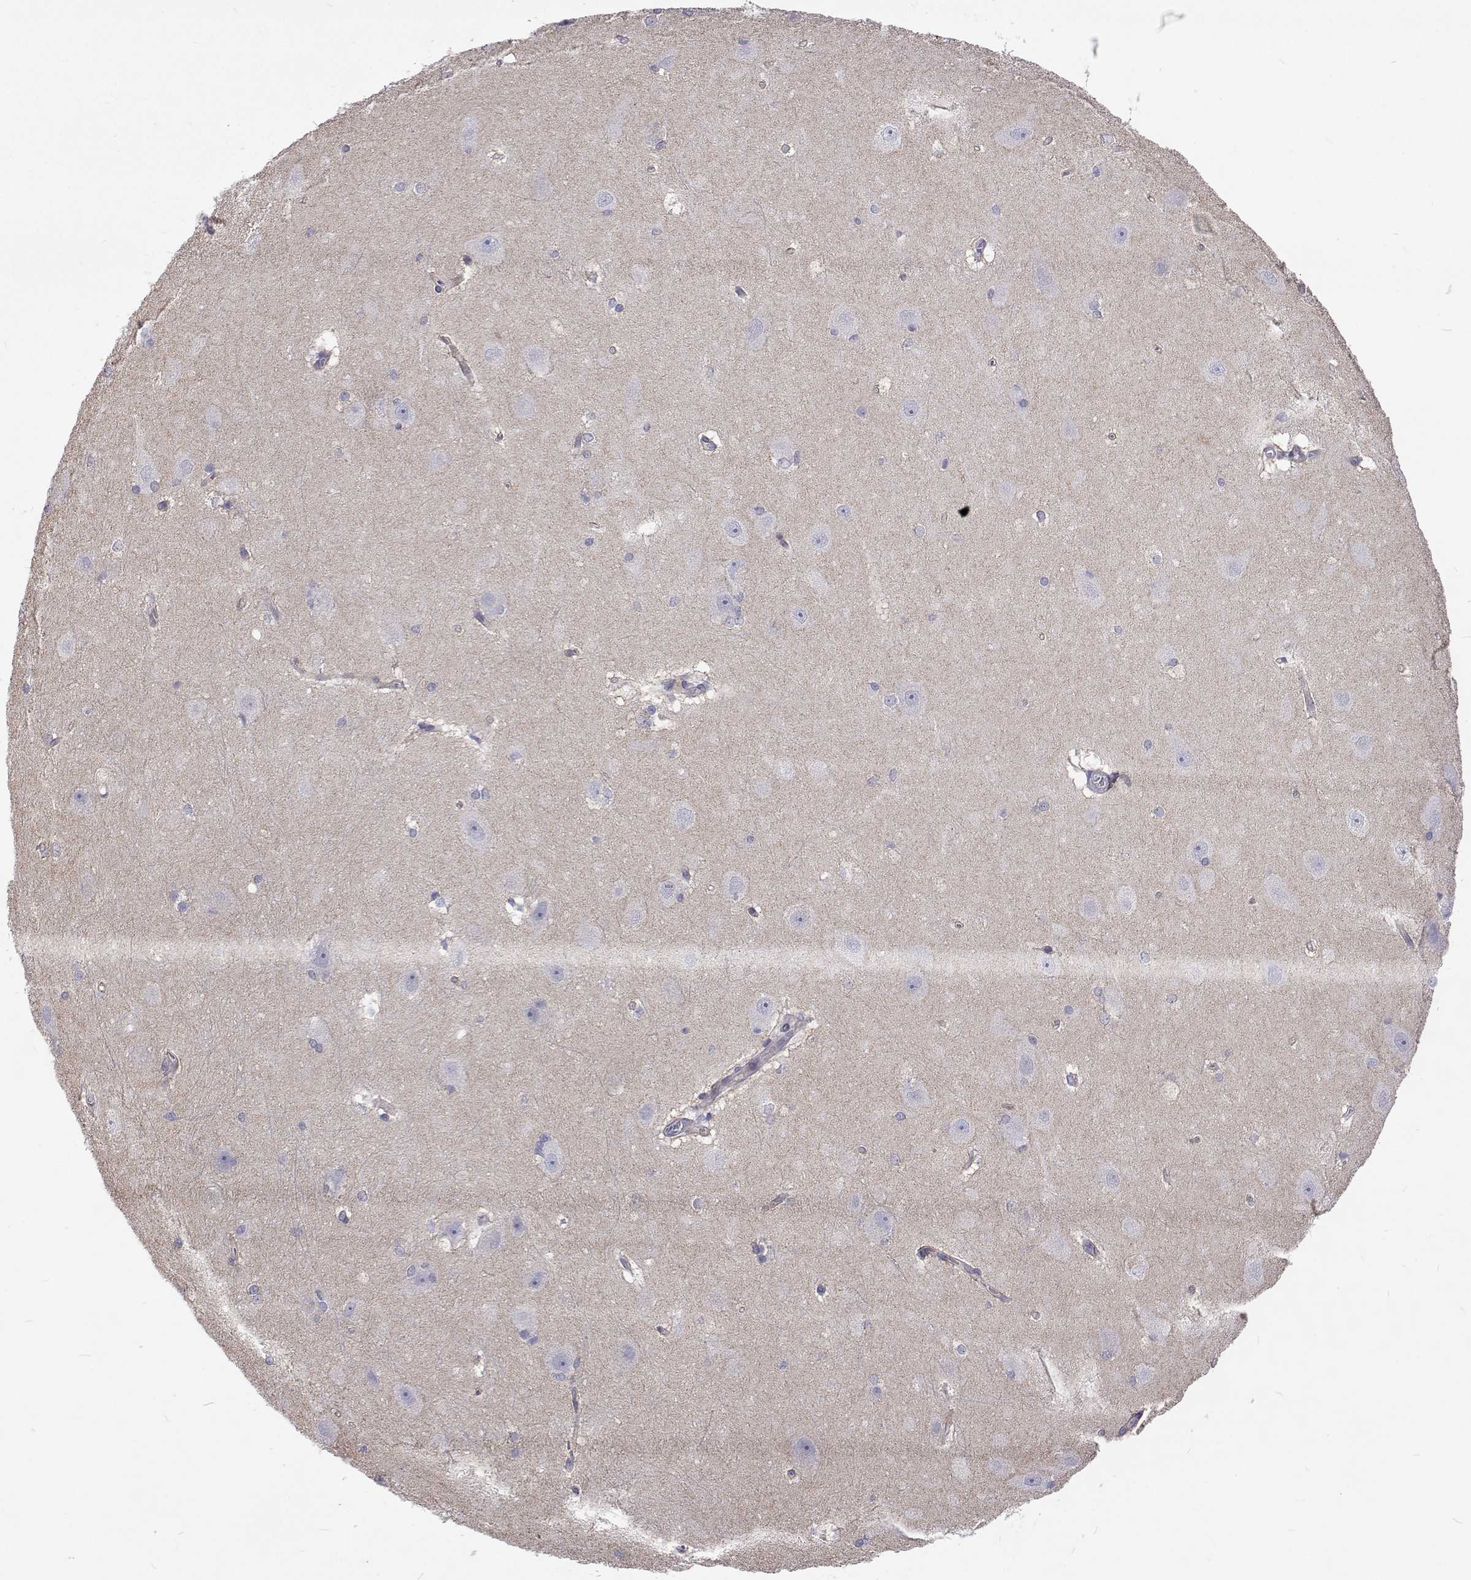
{"staining": {"intensity": "negative", "quantity": "none", "location": "none"}, "tissue": "hippocampus", "cell_type": "Glial cells", "image_type": "normal", "snomed": [{"axis": "morphology", "description": "Normal tissue, NOS"}, {"axis": "topography", "description": "Cerebral cortex"}, {"axis": "topography", "description": "Hippocampus"}], "caption": "Immunohistochemical staining of benign hippocampus shows no significant staining in glial cells.", "gene": "NPR3", "patient": {"sex": "female", "age": 19}}